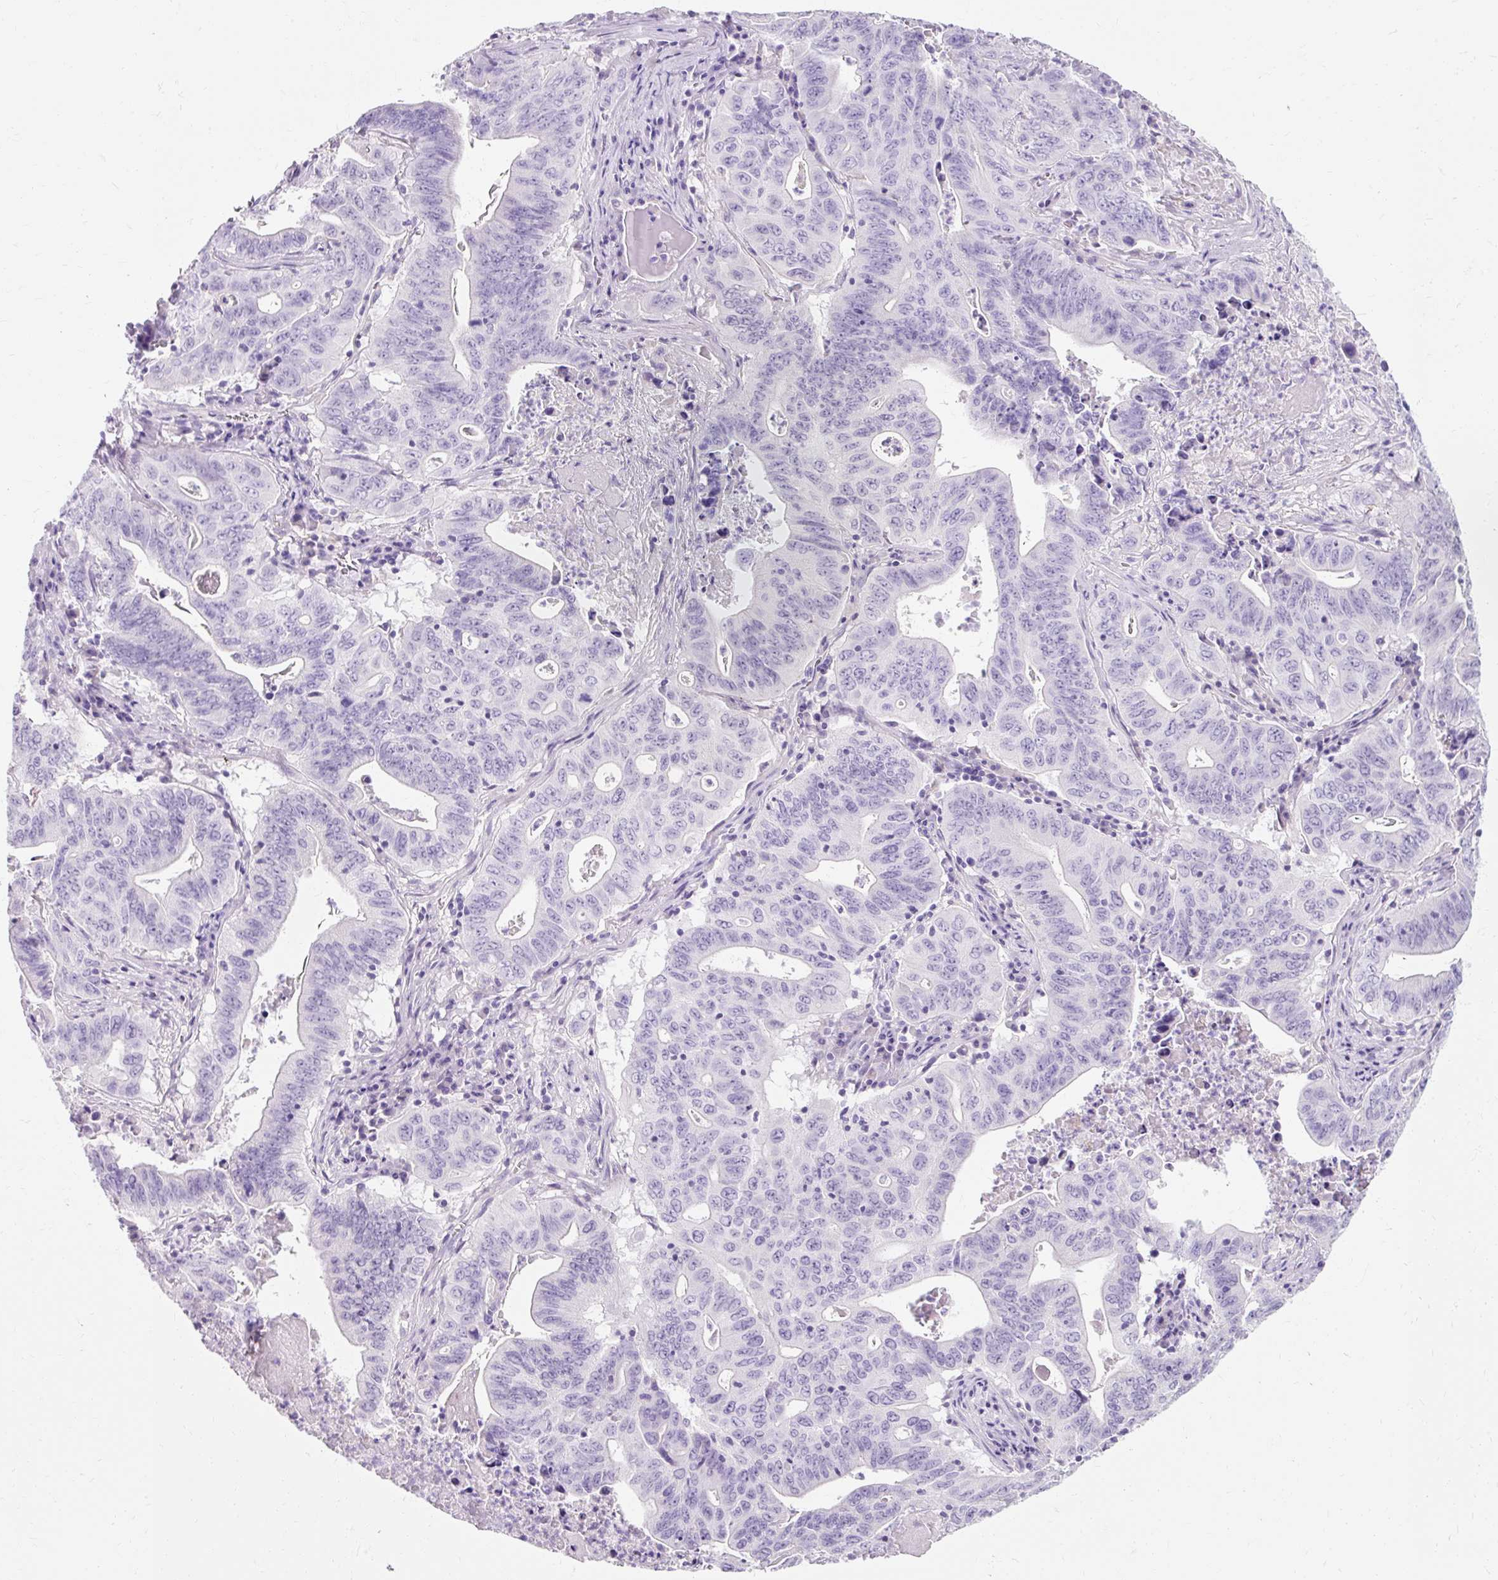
{"staining": {"intensity": "negative", "quantity": "none", "location": "none"}, "tissue": "lung cancer", "cell_type": "Tumor cells", "image_type": "cancer", "snomed": [{"axis": "morphology", "description": "Adenocarcinoma, NOS"}, {"axis": "topography", "description": "Lung"}], "caption": "This is an immunohistochemistry photomicrograph of human lung cancer (adenocarcinoma). There is no staining in tumor cells.", "gene": "CLDN25", "patient": {"sex": "female", "age": 60}}